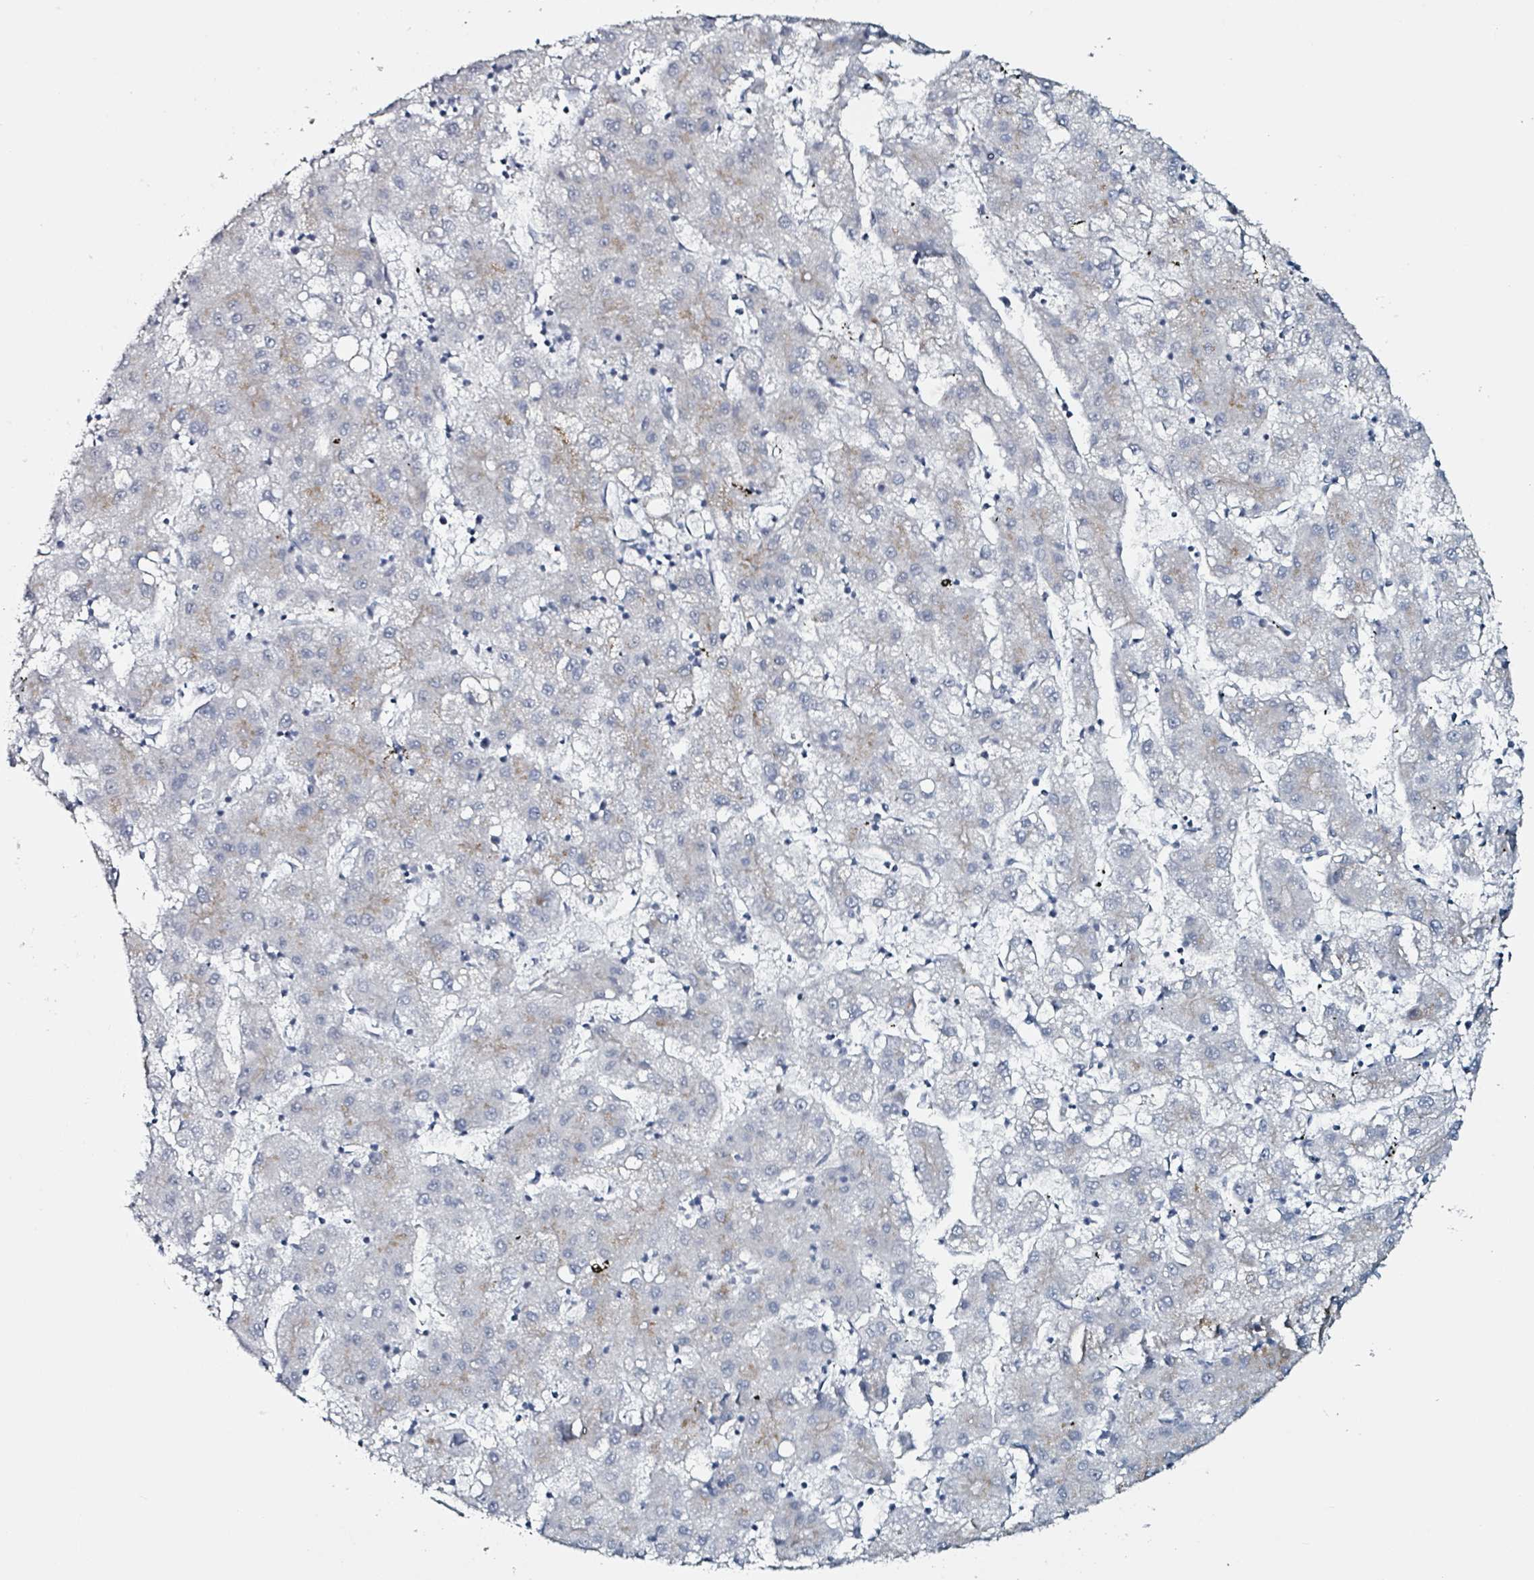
{"staining": {"intensity": "negative", "quantity": "none", "location": "none"}, "tissue": "liver cancer", "cell_type": "Tumor cells", "image_type": "cancer", "snomed": [{"axis": "morphology", "description": "Carcinoma, Hepatocellular, NOS"}, {"axis": "topography", "description": "Liver"}], "caption": "Micrograph shows no protein staining in tumor cells of liver cancer (hepatocellular carcinoma) tissue.", "gene": "B3GAT3", "patient": {"sex": "male", "age": 72}}